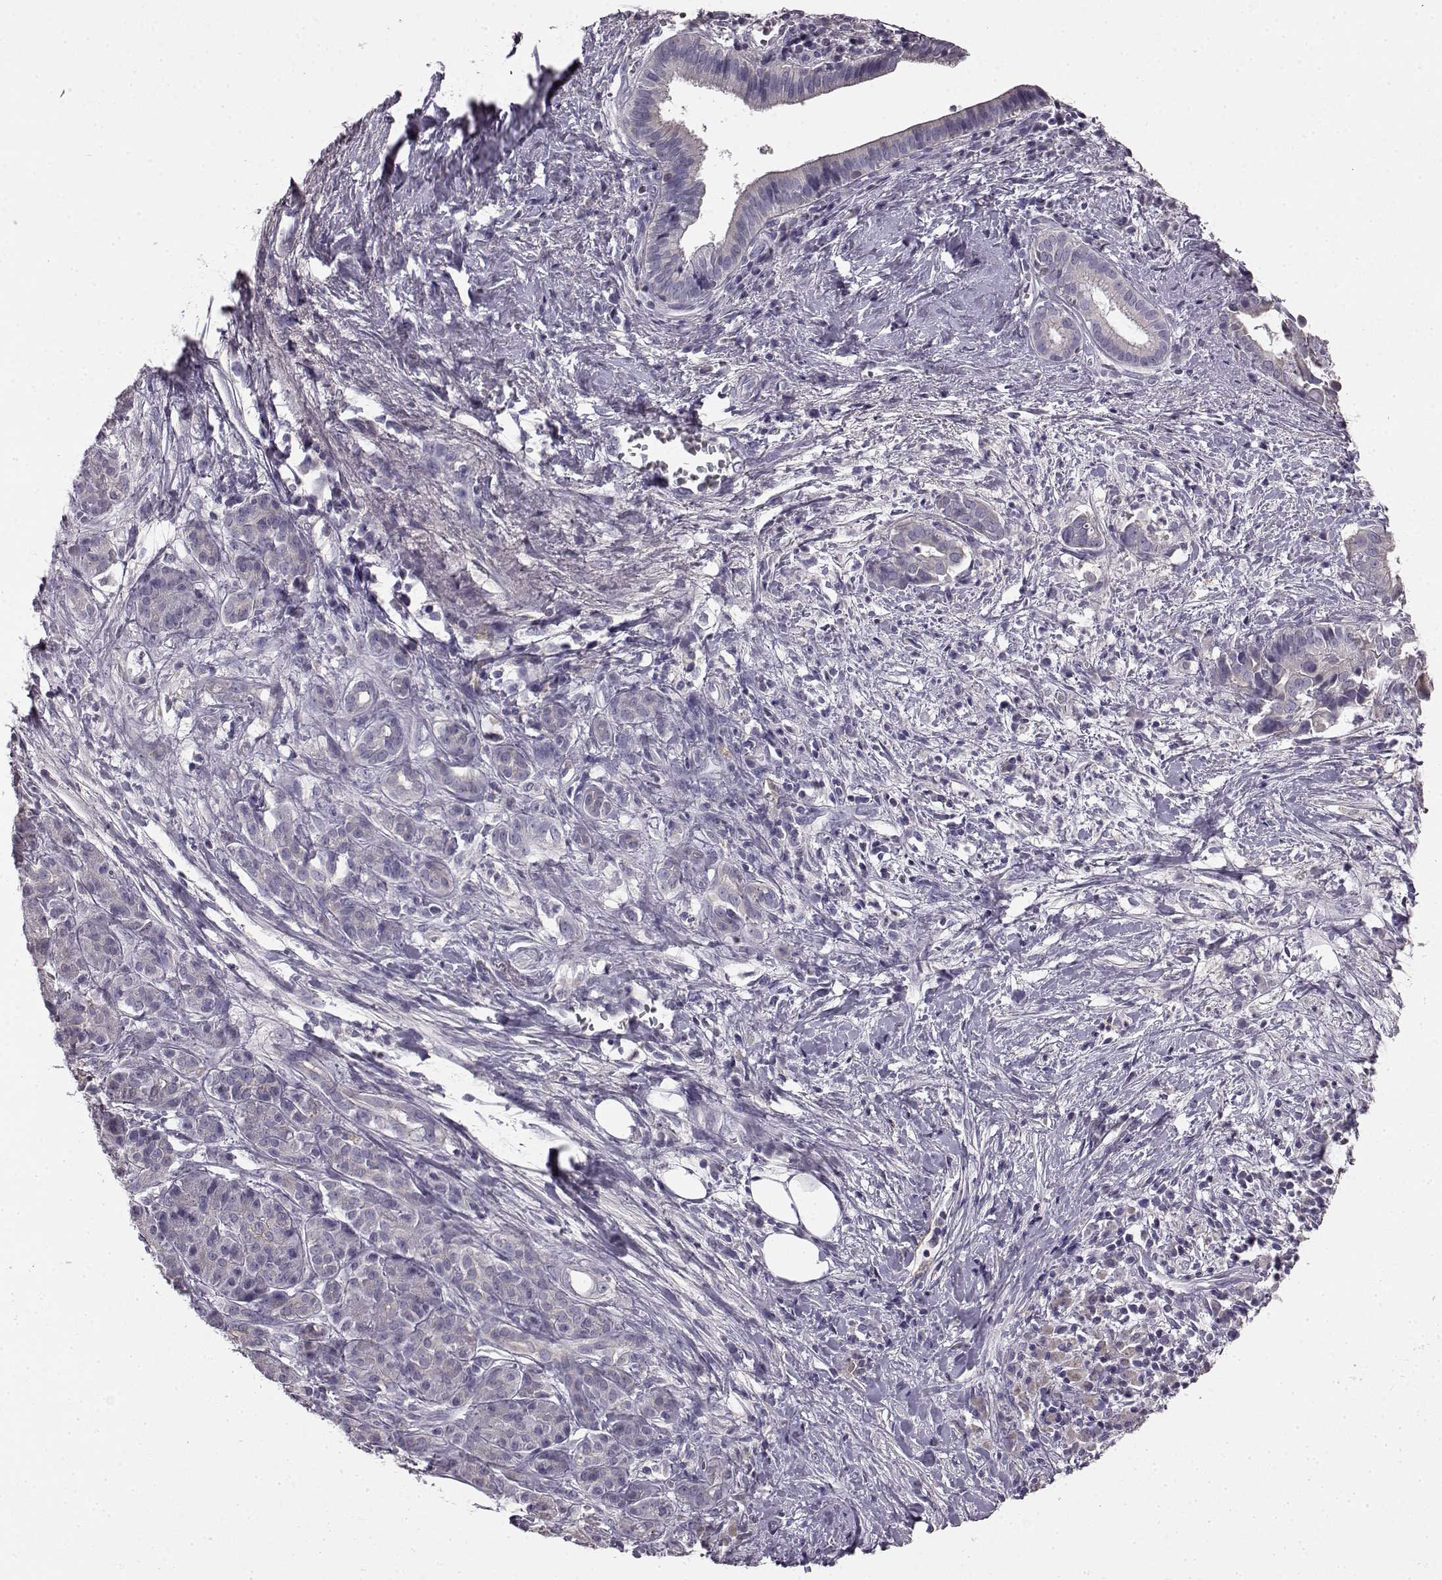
{"staining": {"intensity": "negative", "quantity": "none", "location": "none"}, "tissue": "pancreatic cancer", "cell_type": "Tumor cells", "image_type": "cancer", "snomed": [{"axis": "morphology", "description": "Adenocarcinoma, NOS"}, {"axis": "topography", "description": "Pancreas"}], "caption": "There is no significant staining in tumor cells of pancreatic adenocarcinoma. Nuclei are stained in blue.", "gene": "KRT85", "patient": {"sex": "male", "age": 61}}